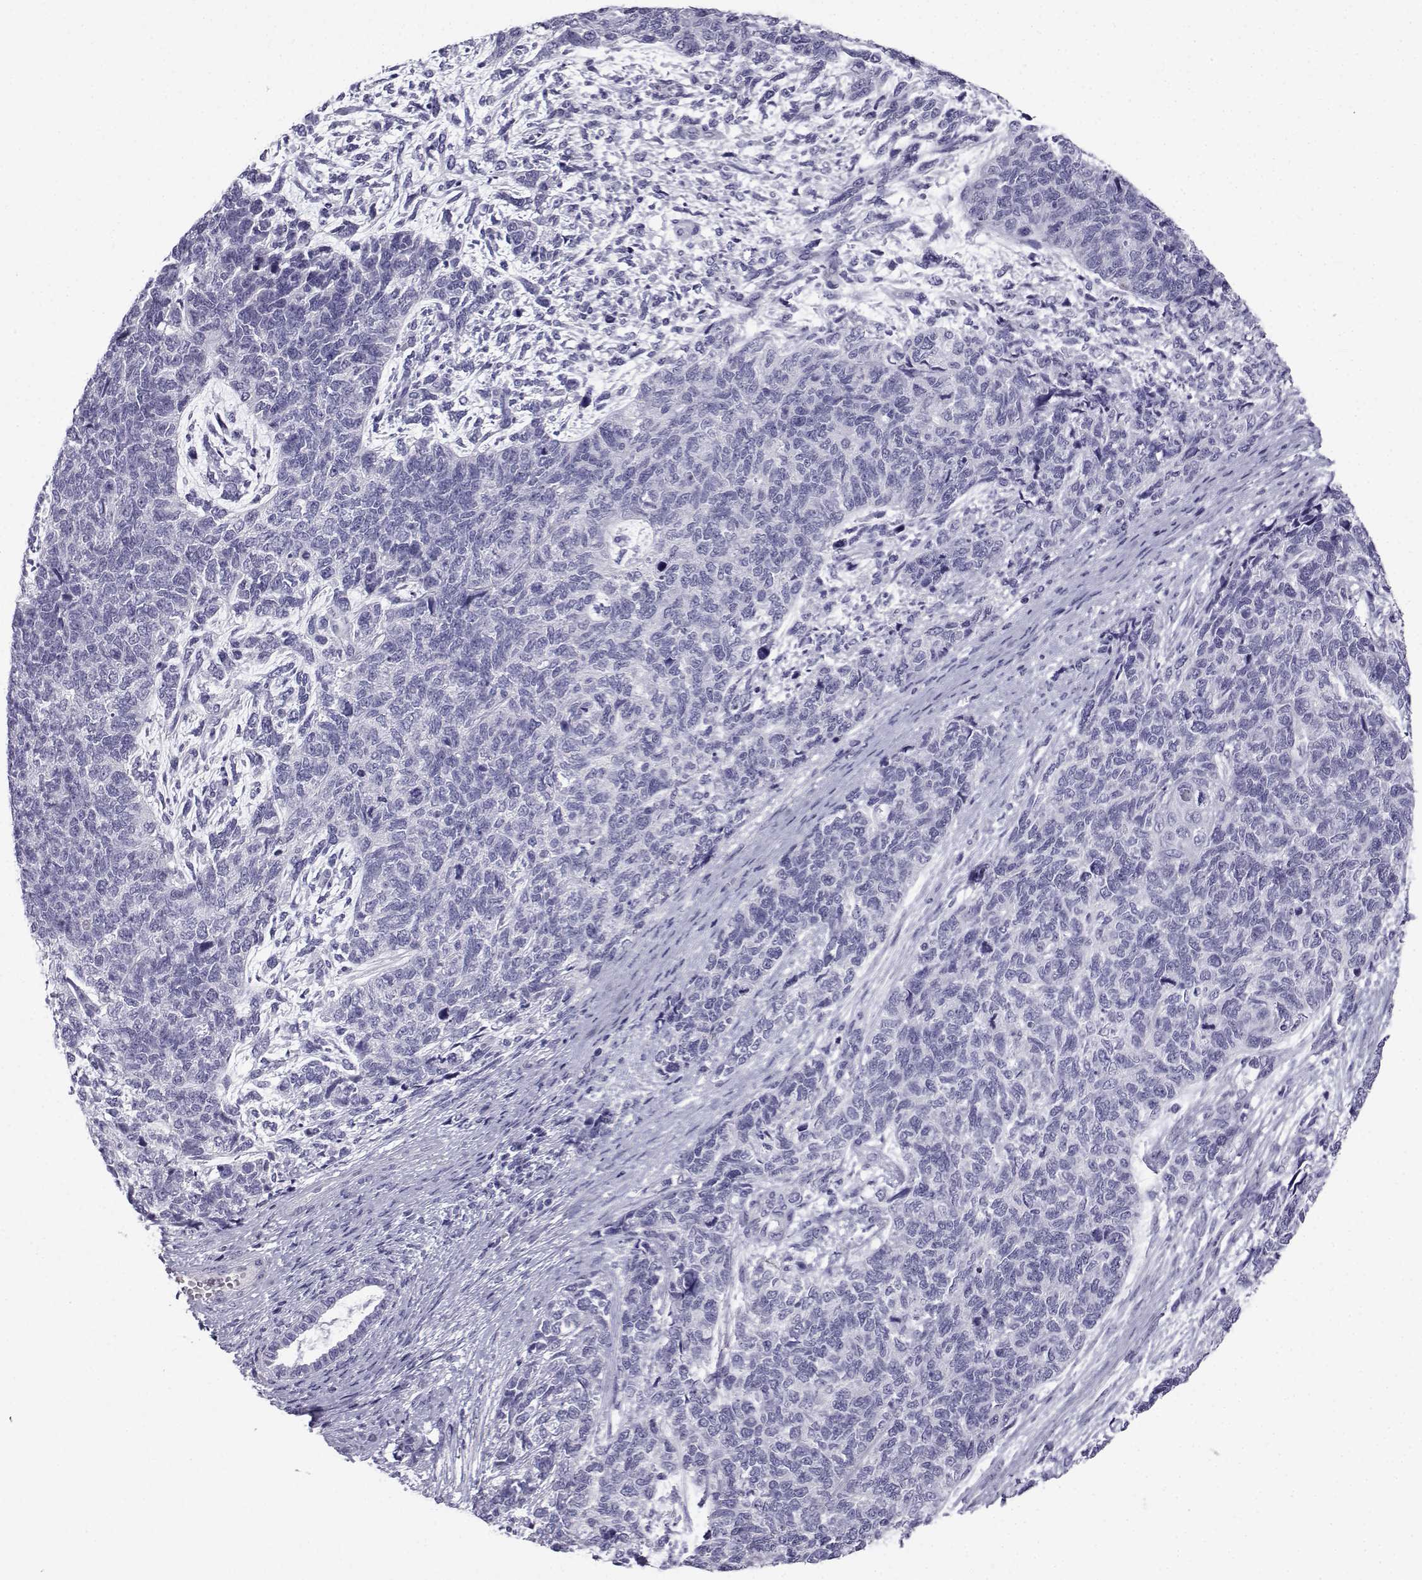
{"staining": {"intensity": "negative", "quantity": "none", "location": "none"}, "tissue": "cervical cancer", "cell_type": "Tumor cells", "image_type": "cancer", "snomed": [{"axis": "morphology", "description": "Squamous cell carcinoma, NOS"}, {"axis": "topography", "description": "Cervix"}], "caption": "DAB (3,3'-diaminobenzidine) immunohistochemical staining of cervical squamous cell carcinoma exhibits no significant staining in tumor cells.", "gene": "PCSK1N", "patient": {"sex": "female", "age": 63}}